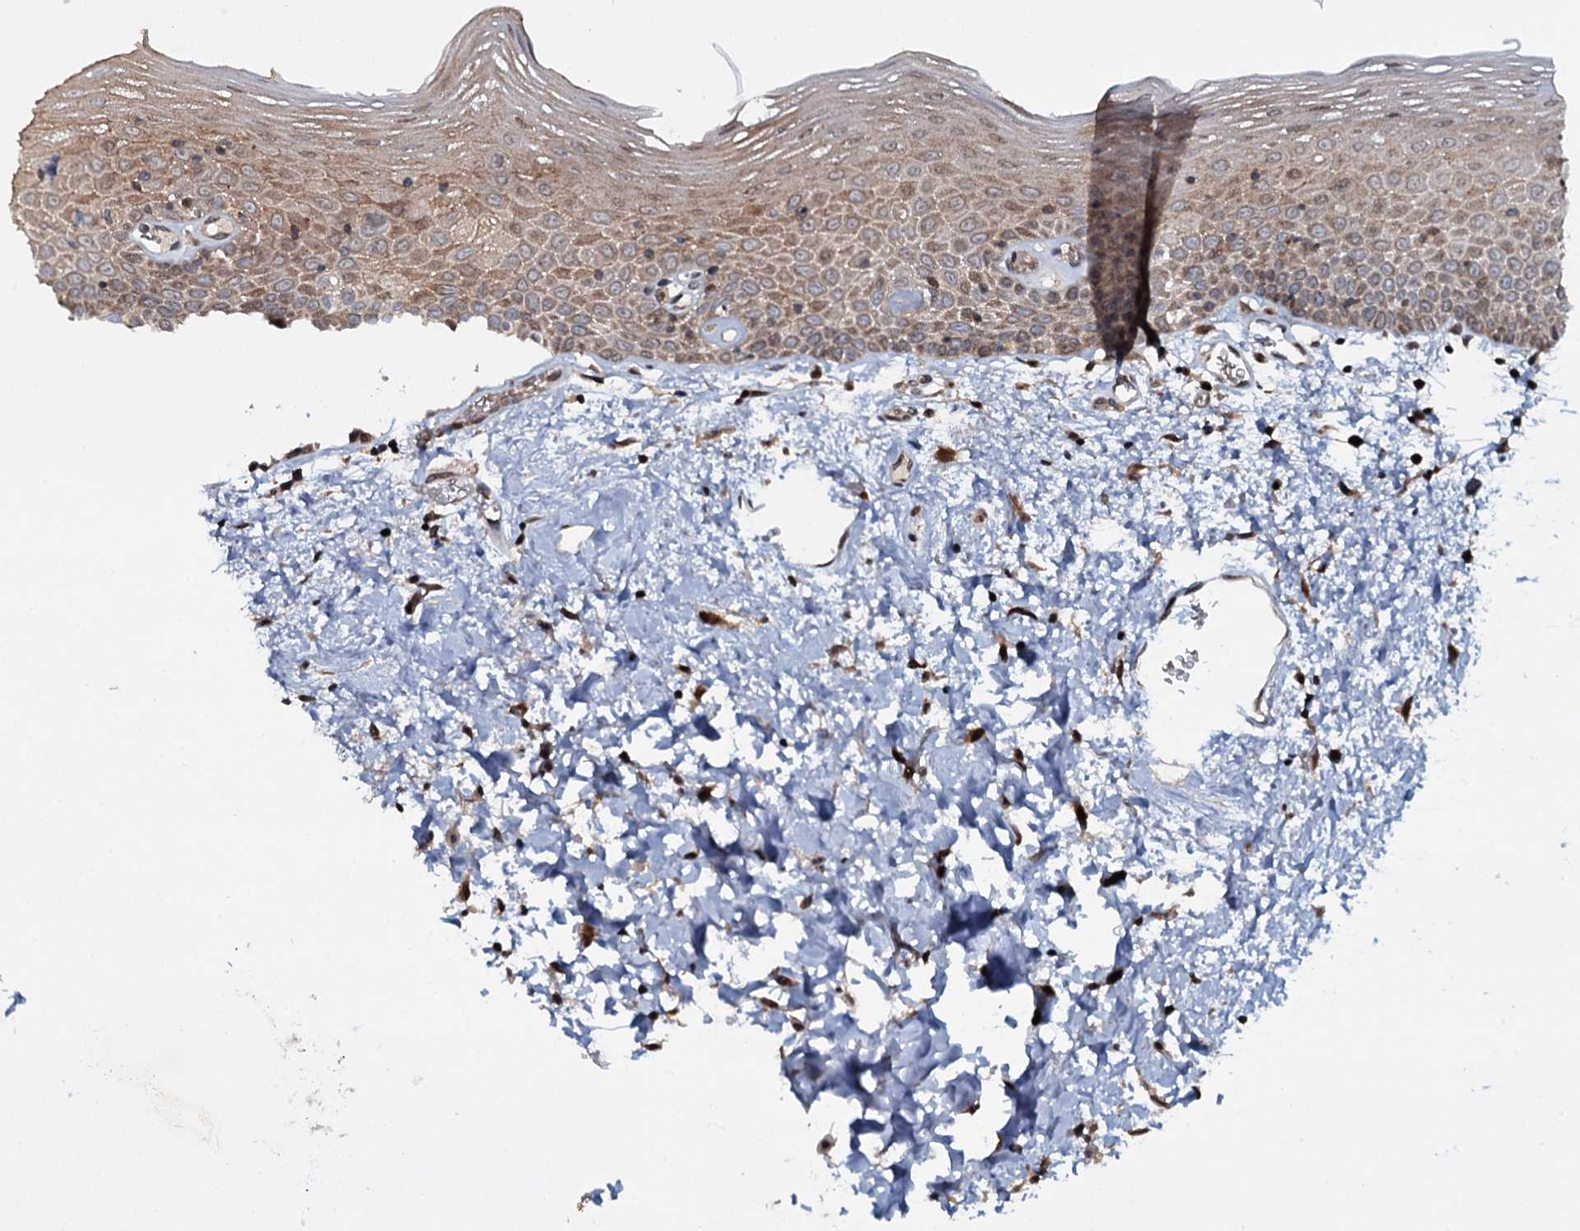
{"staining": {"intensity": "moderate", "quantity": "25%-75%", "location": "cytoplasmic/membranous"}, "tissue": "oral mucosa", "cell_type": "Squamous epithelial cells", "image_type": "normal", "snomed": [{"axis": "morphology", "description": "Normal tissue, NOS"}, {"axis": "topography", "description": "Oral tissue"}], "caption": "A high-resolution photomicrograph shows immunohistochemistry (IHC) staining of benign oral mucosa, which demonstrates moderate cytoplasmic/membranous expression in approximately 25%-75% of squamous epithelial cells. Using DAB (brown) and hematoxylin (blue) stains, captured at high magnification using brightfield microscopy.", "gene": "HDDC3", "patient": {"sex": "male", "age": 74}}